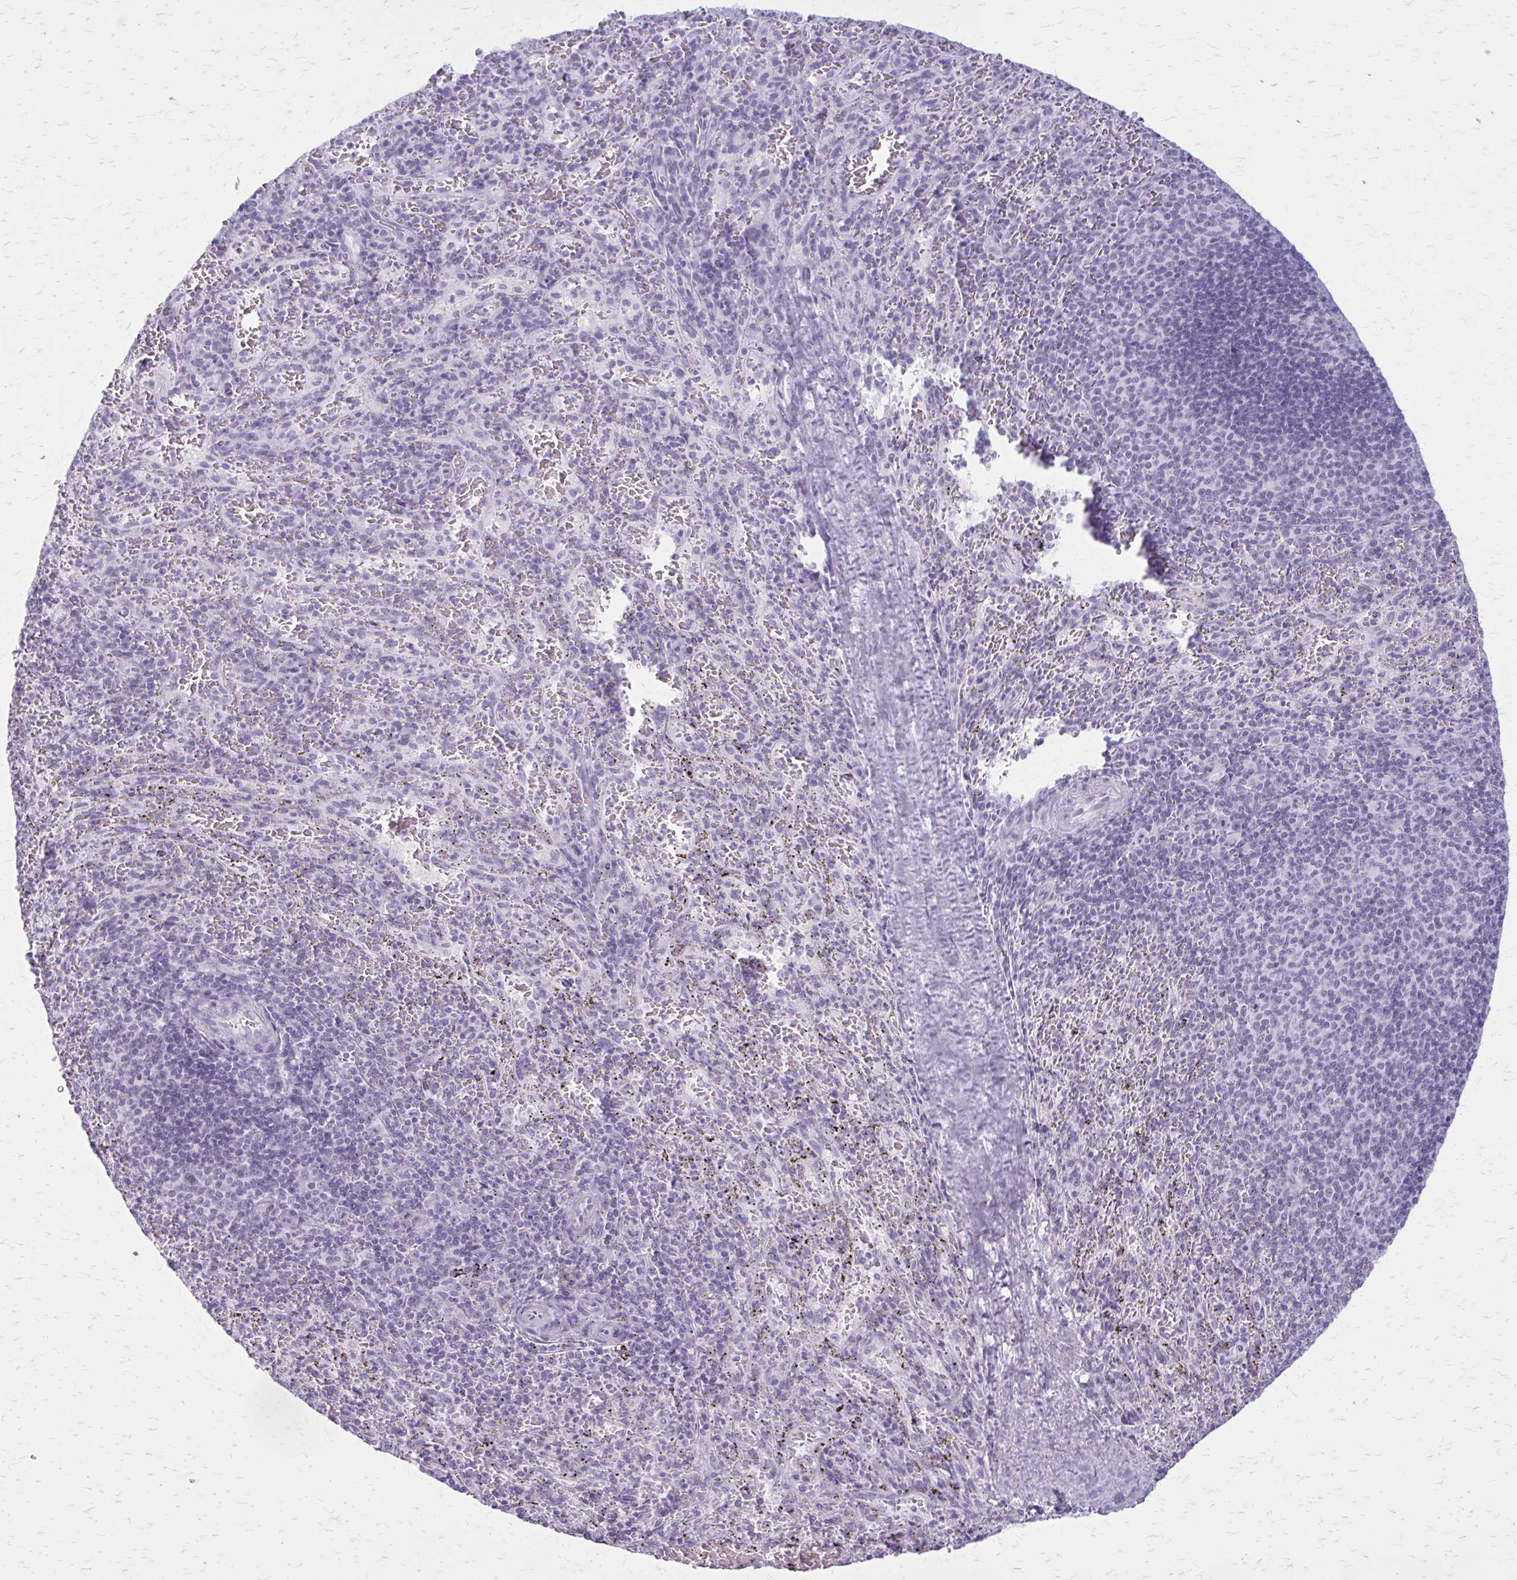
{"staining": {"intensity": "negative", "quantity": "none", "location": "none"}, "tissue": "spleen", "cell_type": "Cells in red pulp", "image_type": "normal", "snomed": [{"axis": "morphology", "description": "Normal tissue, NOS"}, {"axis": "topography", "description": "Spleen"}], "caption": "Immunohistochemistry (IHC) image of normal spleen: human spleen stained with DAB exhibits no significant protein staining in cells in red pulp. Brightfield microscopy of immunohistochemistry stained with DAB (3,3'-diaminobenzidine) (brown) and hematoxylin (blue), captured at high magnification.", "gene": "GAD1", "patient": {"sex": "male", "age": 57}}